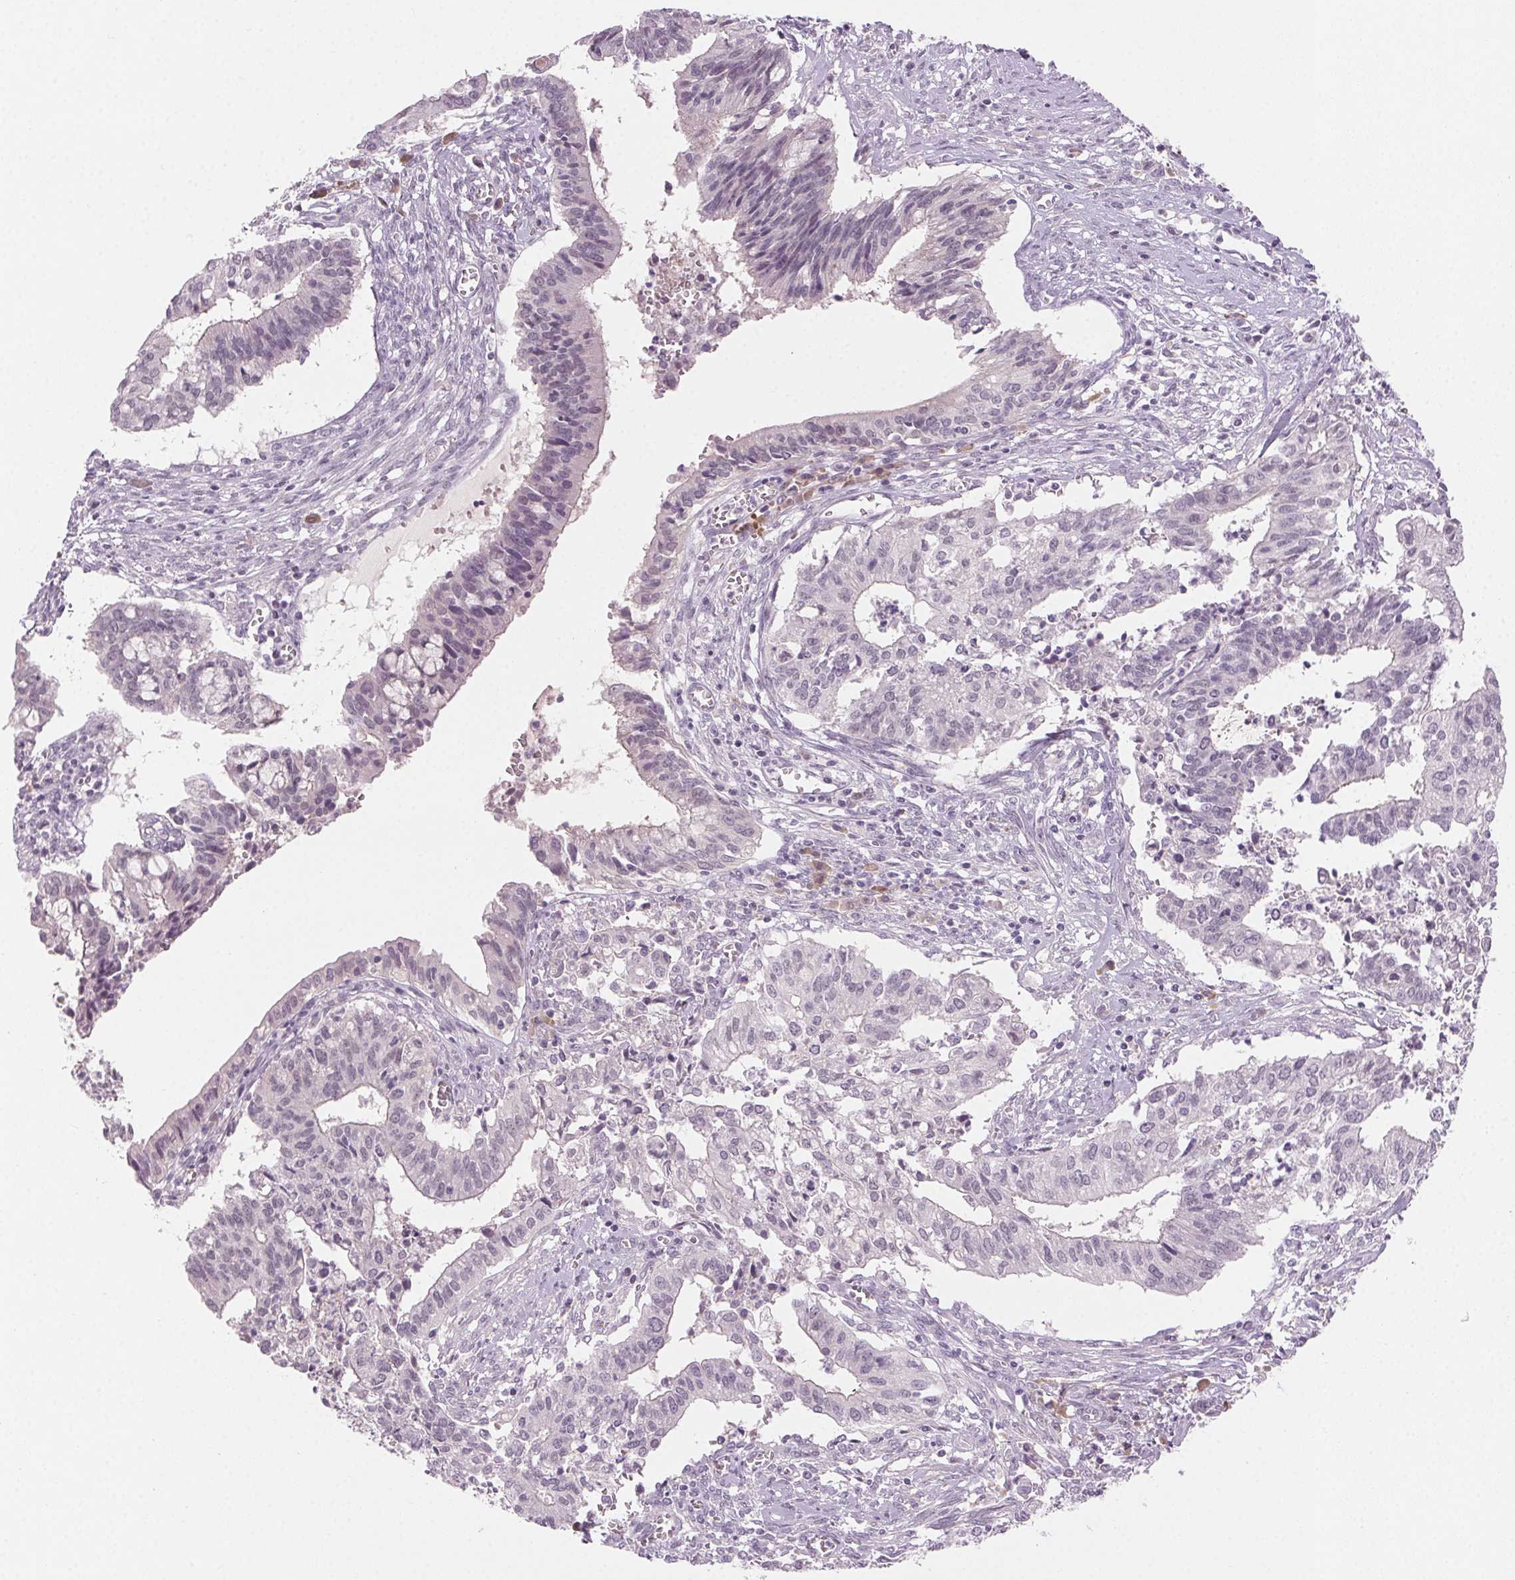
{"staining": {"intensity": "negative", "quantity": "none", "location": "none"}, "tissue": "cervical cancer", "cell_type": "Tumor cells", "image_type": "cancer", "snomed": [{"axis": "morphology", "description": "Adenocarcinoma, NOS"}, {"axis": "topography", "description": "Cervix"}], "caption": "Micrograph shows no significant protein staining in tumor cells of cervical cancer (adenocarcinoma).", "gene": "HSF5", "patient": {"sex": "female", "age": 44}}